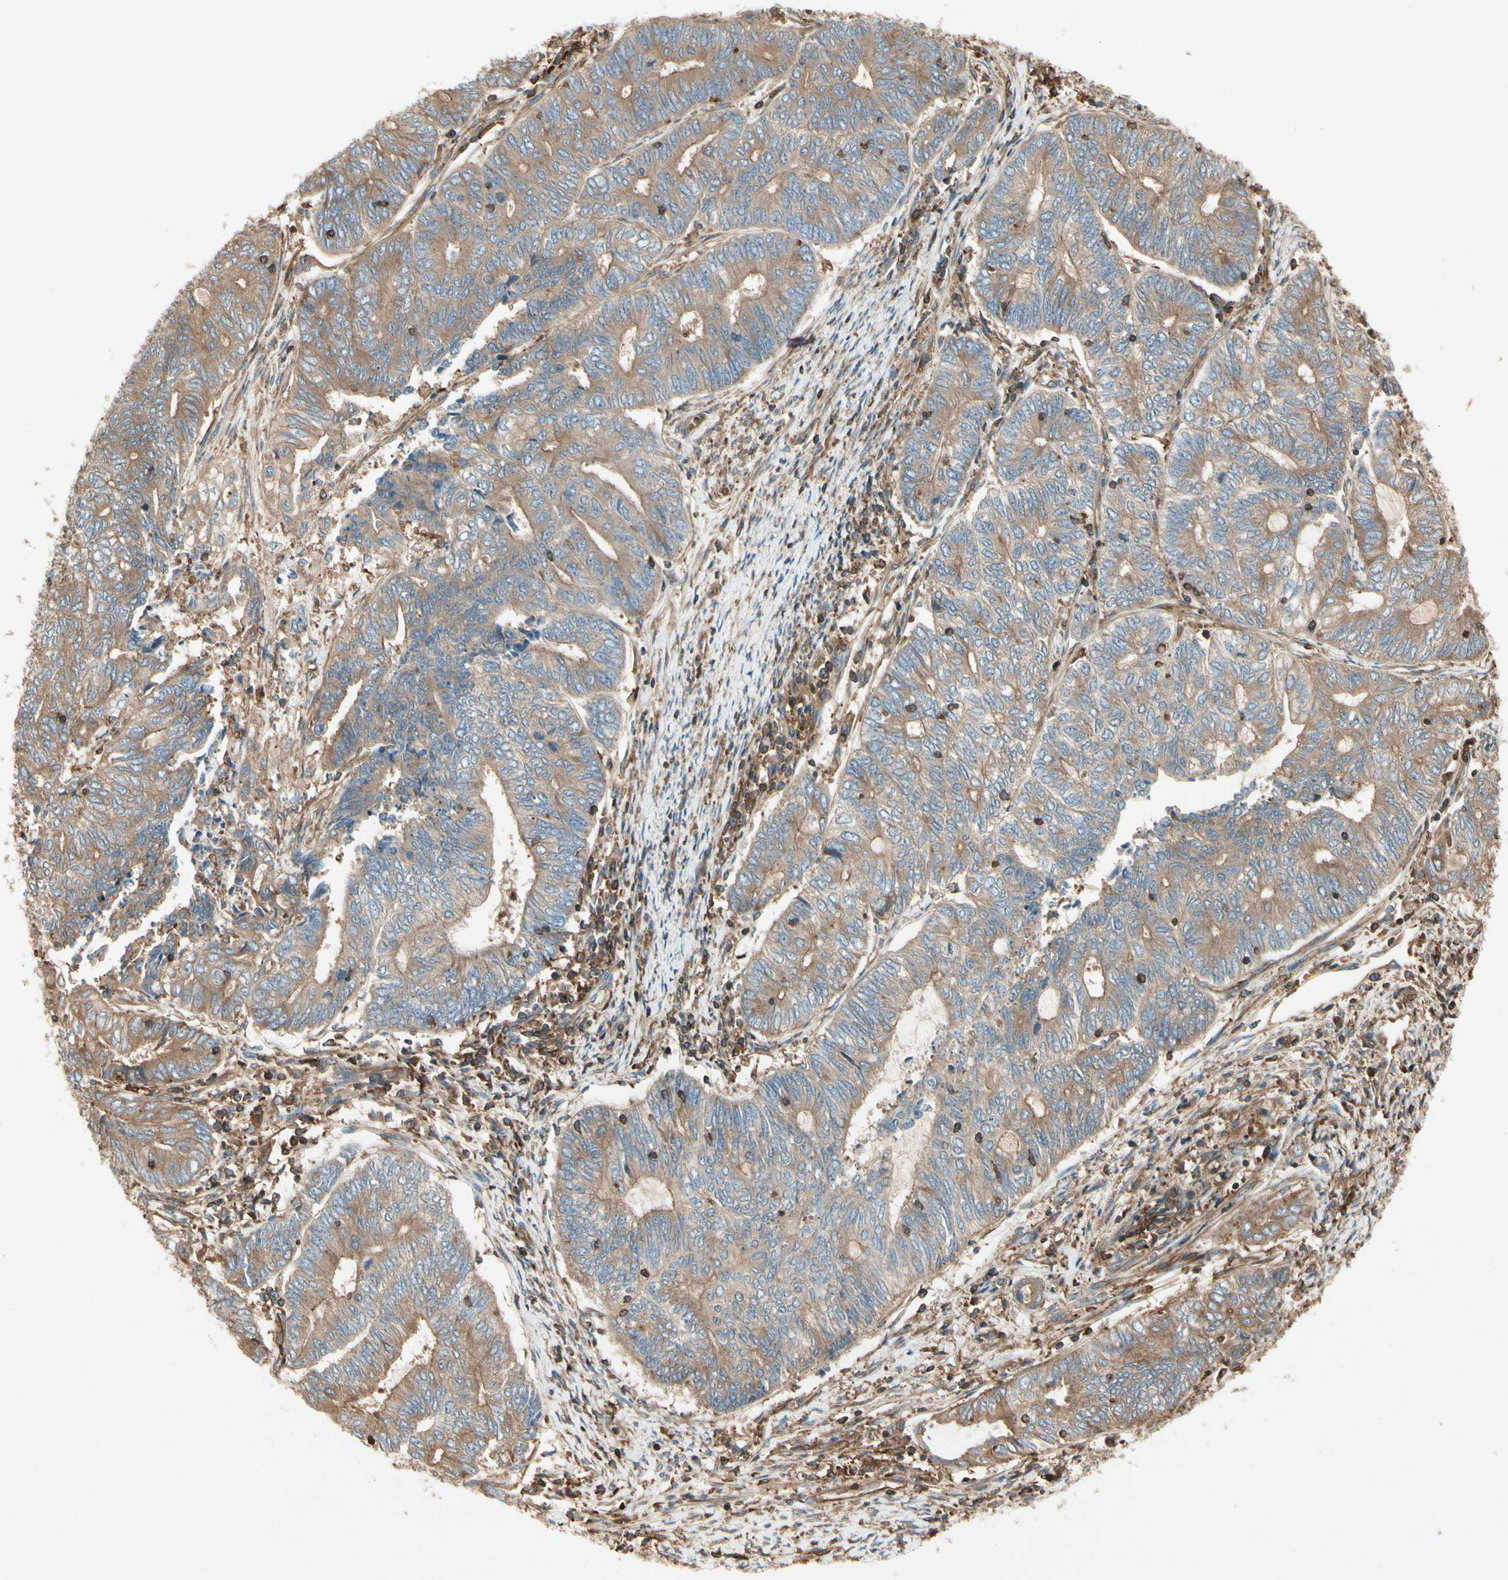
{"staining": {"intensity": "moderate", "quantity": ">75%", "location": "cytoplasmic/membranous"}, "tissue": "endometrial cancer", "cell_type": "Tumor cells", "image_type": "cancer", "snomed": [{"axis": "morphology", "description": "Adenocarcinoma, NOS"}, {"axis": "topography", "description": "Uterus"}, {"axis": "topography", "description": "Endometrium"}], "caption": "Endometrial adenocarcinoma tissue reveals moderate cytoplasmic/membranous positivity in approximately >75% of tumor cells, visualized by immunohistochemistry.", "gene": "ARPC2", "patient": {"sex": "female", "age": 70}}